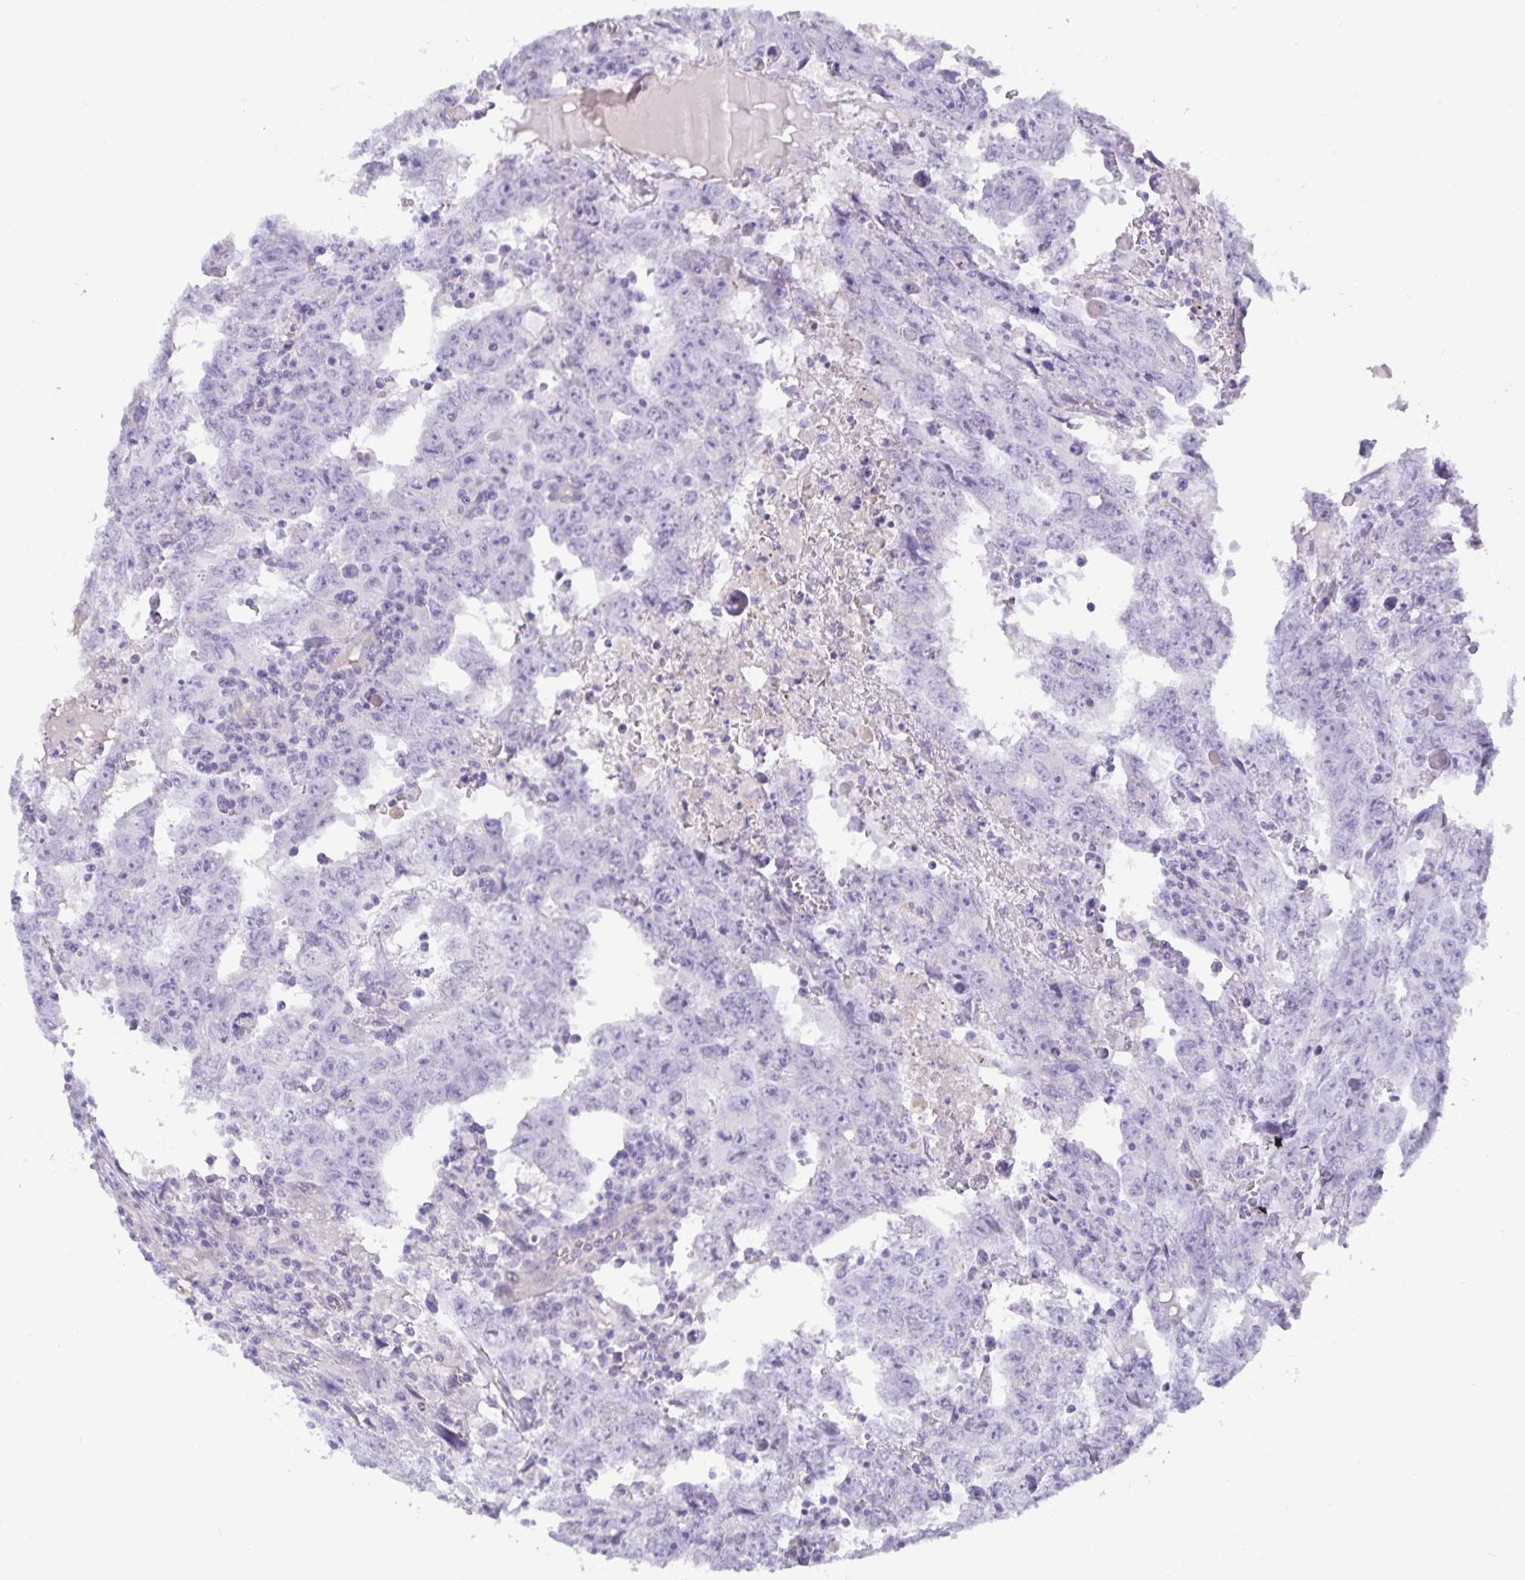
{"staining": {"intensity": "negative", "quantity": "none", "location": "none"}, "tissue": "testis cancer", "cell_type": "Tumor cells", "image_type": "cancer", "snomed": [{"axis": "morphology", "description": "Carcinoma, Embryonal, NOS"}, {"axis": "topography", "description": "Testis"}], "caption": "Tumor cells are negative for protein expression in human testis cancer. Brightfield microscopy of IHC stained with DAB (3,3'-diaminobenzidine) (brown) and hematoxylin (blue), captured at high magnification.", "gene": "SPAG4", "patient": {"sex": "male", "age": 22}}